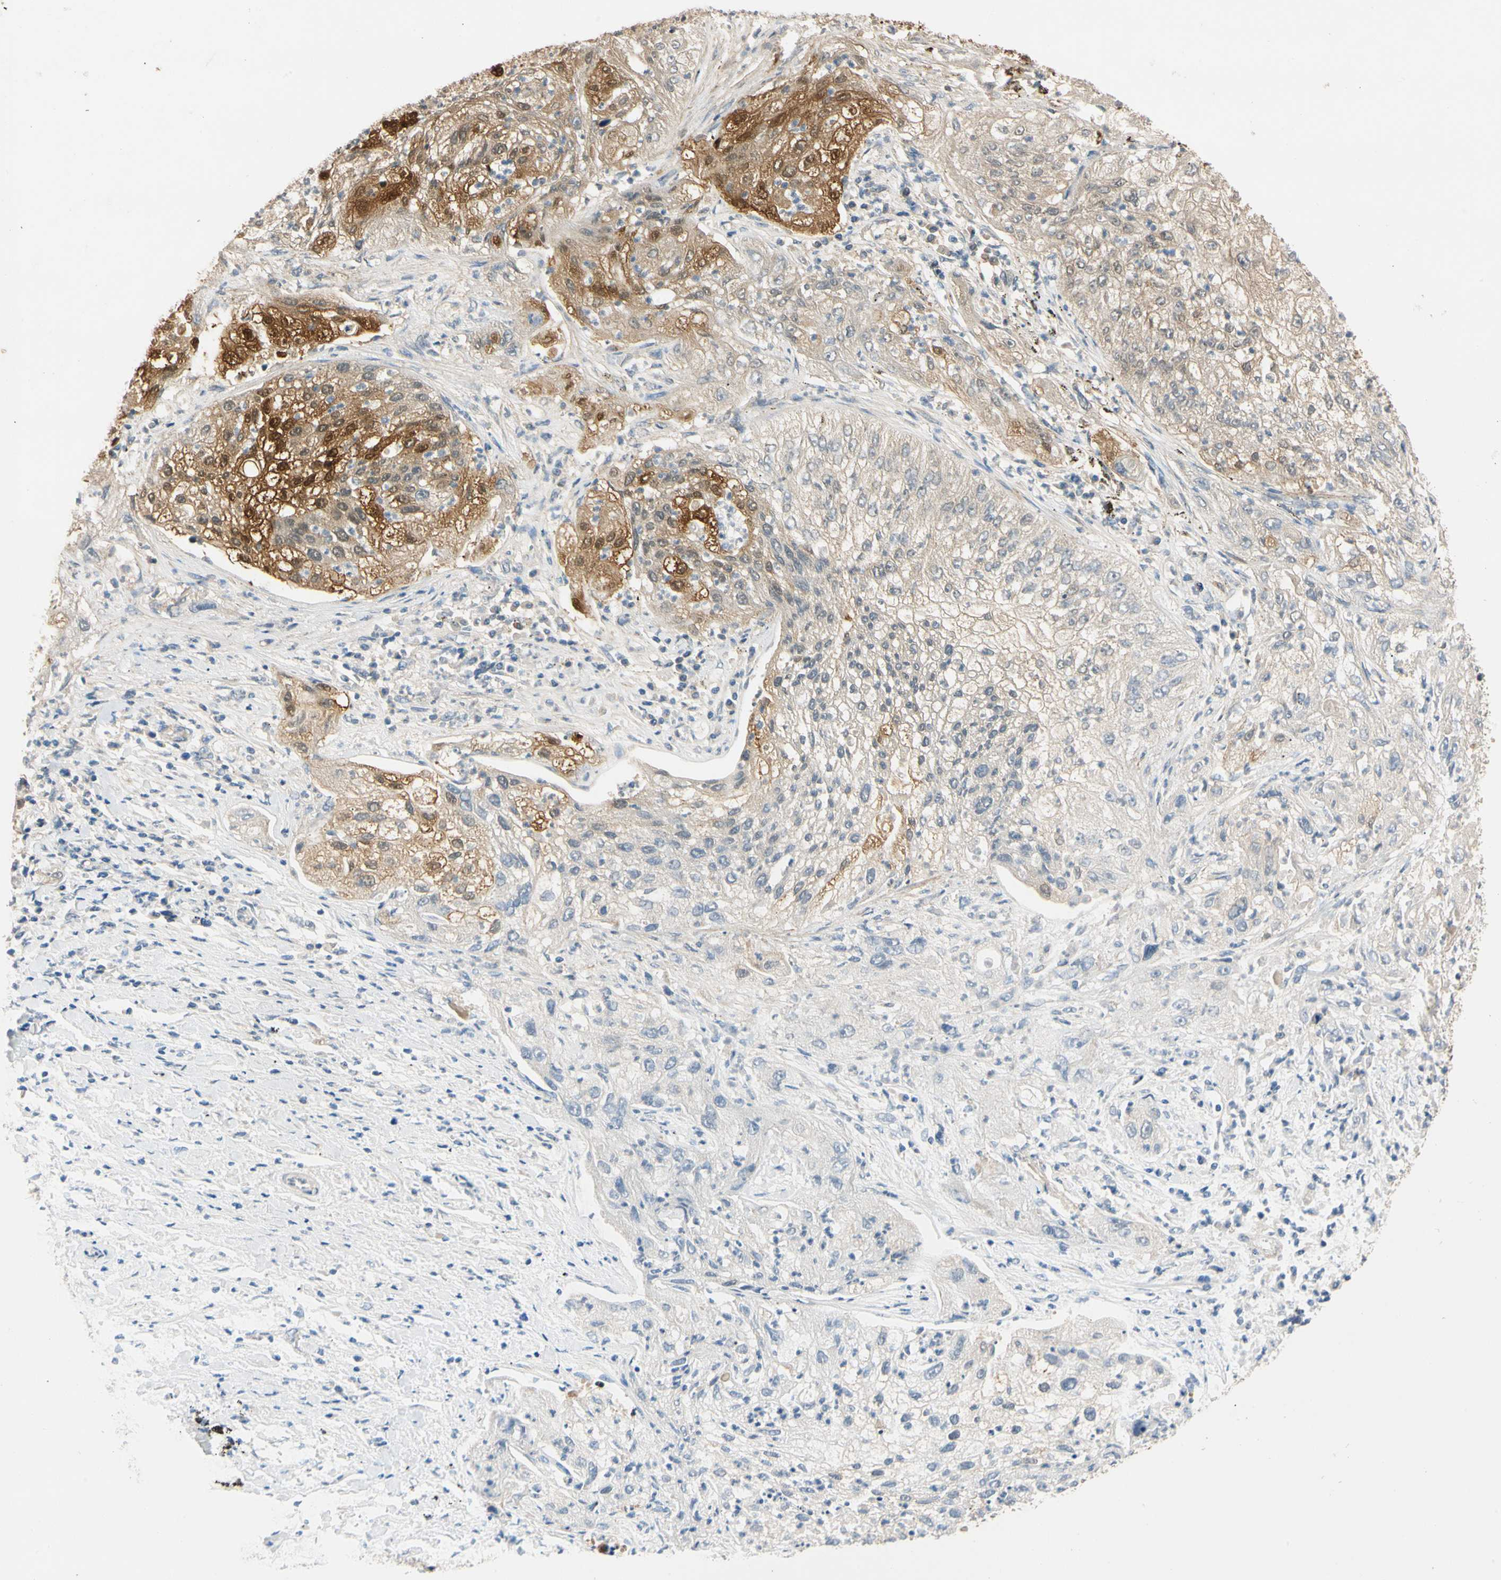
{"staining": {"intensity": "strong", "quantity": "25%-75%", "location": "cytoplasmic/membranous,nuclear"}, "tissue": "lung cancer", "cell_type": "Tumor cells", "image_type": "cancer", "snomed": [{"axis": "morphology", "description": "Inflammation, NOS"}, {"axis": "morphology", "description": "Squamous cell carcinoma, NOS"}, {"axis": "topography", "description": "Lymph node"}, {"axis": "topography", "description": "Soft tissue"}, {"axis": "topography", "description": "Lung"}], "caption": "Lung cancer stained with a protein marker demonstrates strong staining in tumor cells.", "gene": "RIOX2", "patient": {"sex": "male", "age": 66}}